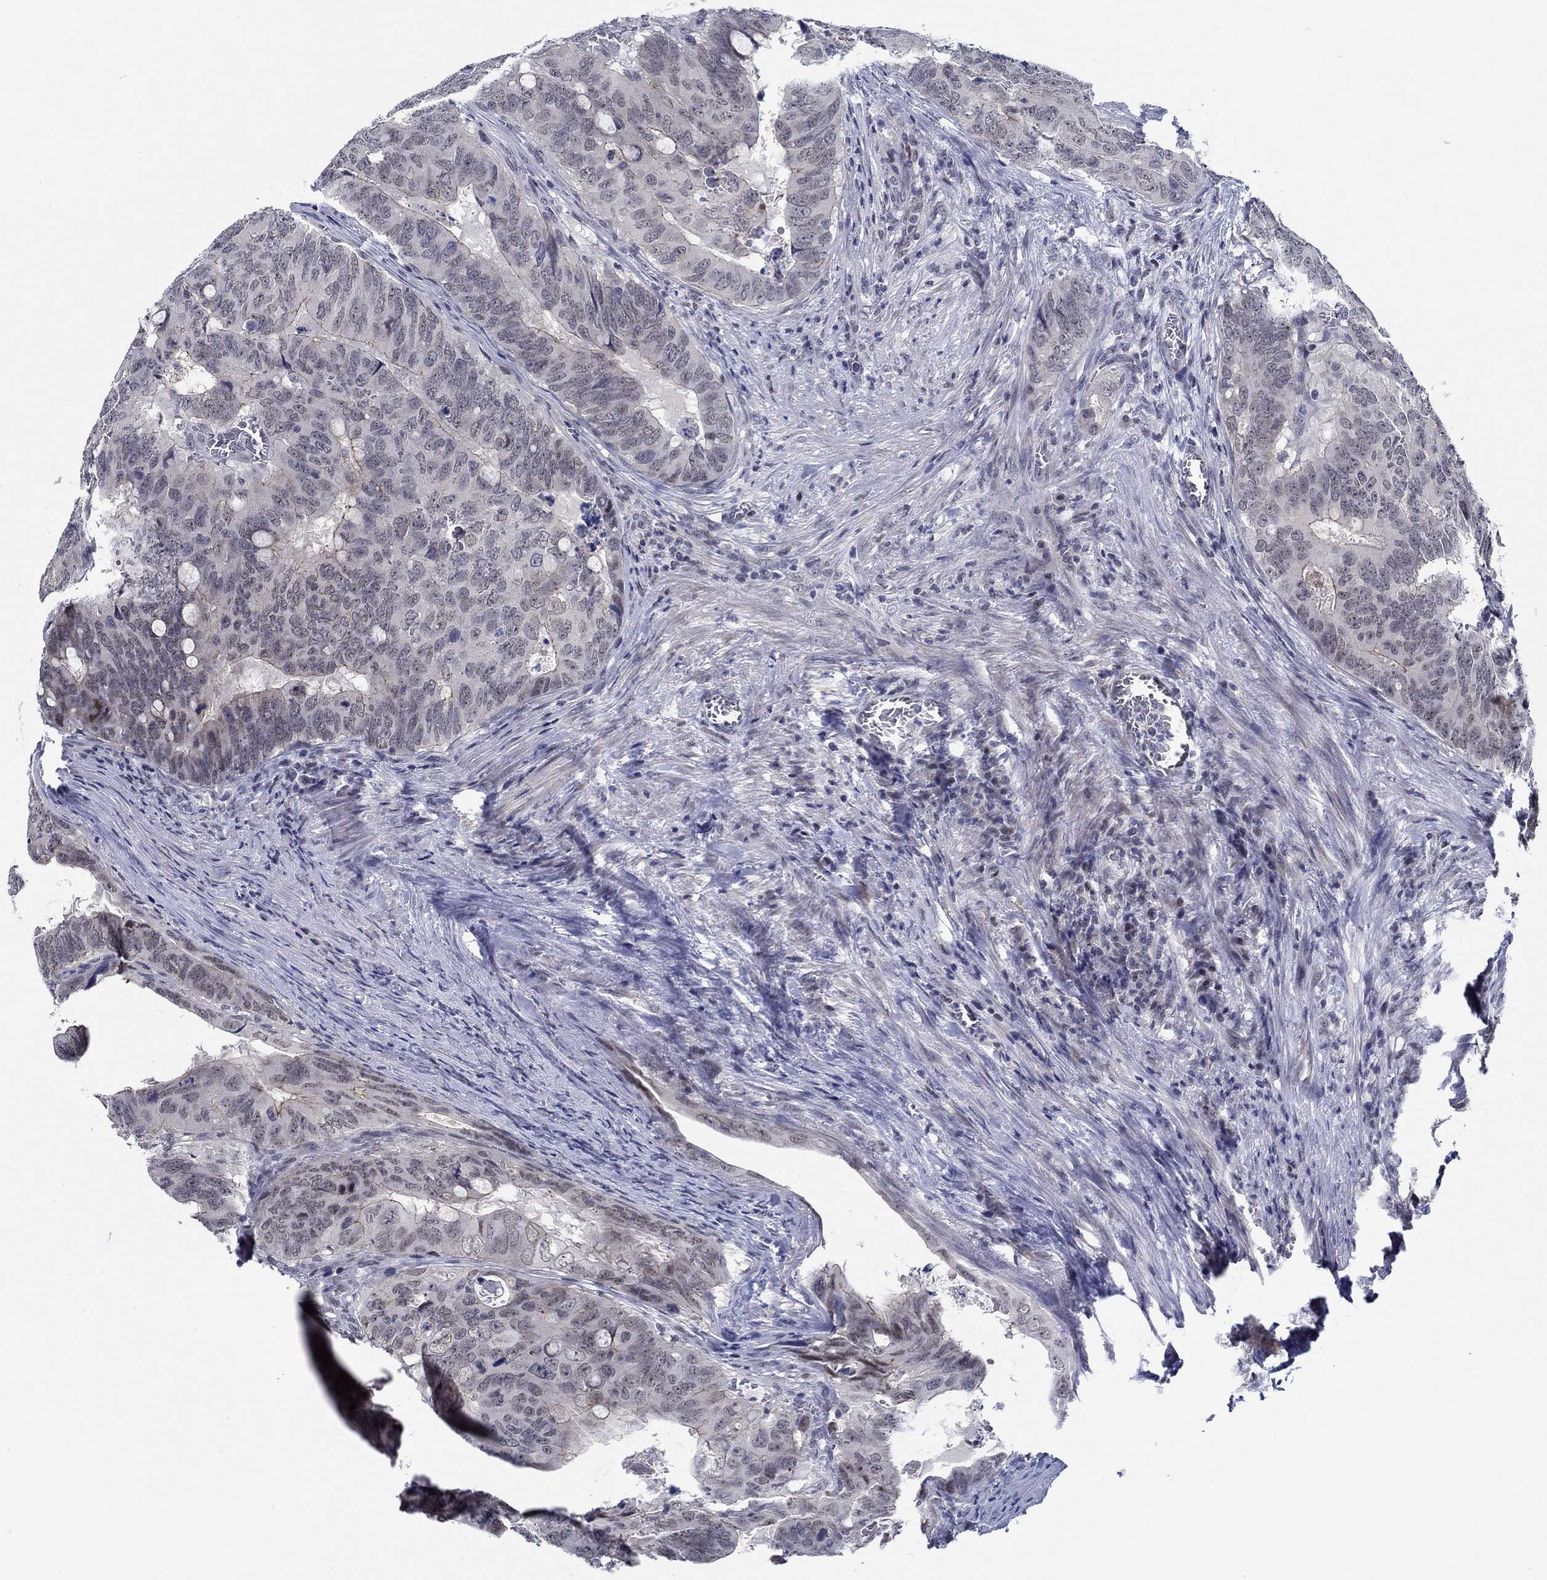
{"staining": {"intensity": "moderate", "quantity": "<25%", "location": "cytoplasmic/membranous"}, "tissue": "colorectal cancer", "cell_type": "Tumor cells", "image_type": "cancer", "snomed": [{"axis": "morphology", "description": "Adenocarcinoma, NOS"}, {"axis": "topography", "description": "Colon"}], "caption": "Immunohistochemistry (DAB) staining of adenocarcinoma (colorectal) demonstrates moderate cytoplasmic/membranous protein positivity in approximately <25% of tumor cells. (IHC, brightfield microscopy, high magnification).", "gene": "SLC34A1", "patient": {"sex": "male", "age": 79}}